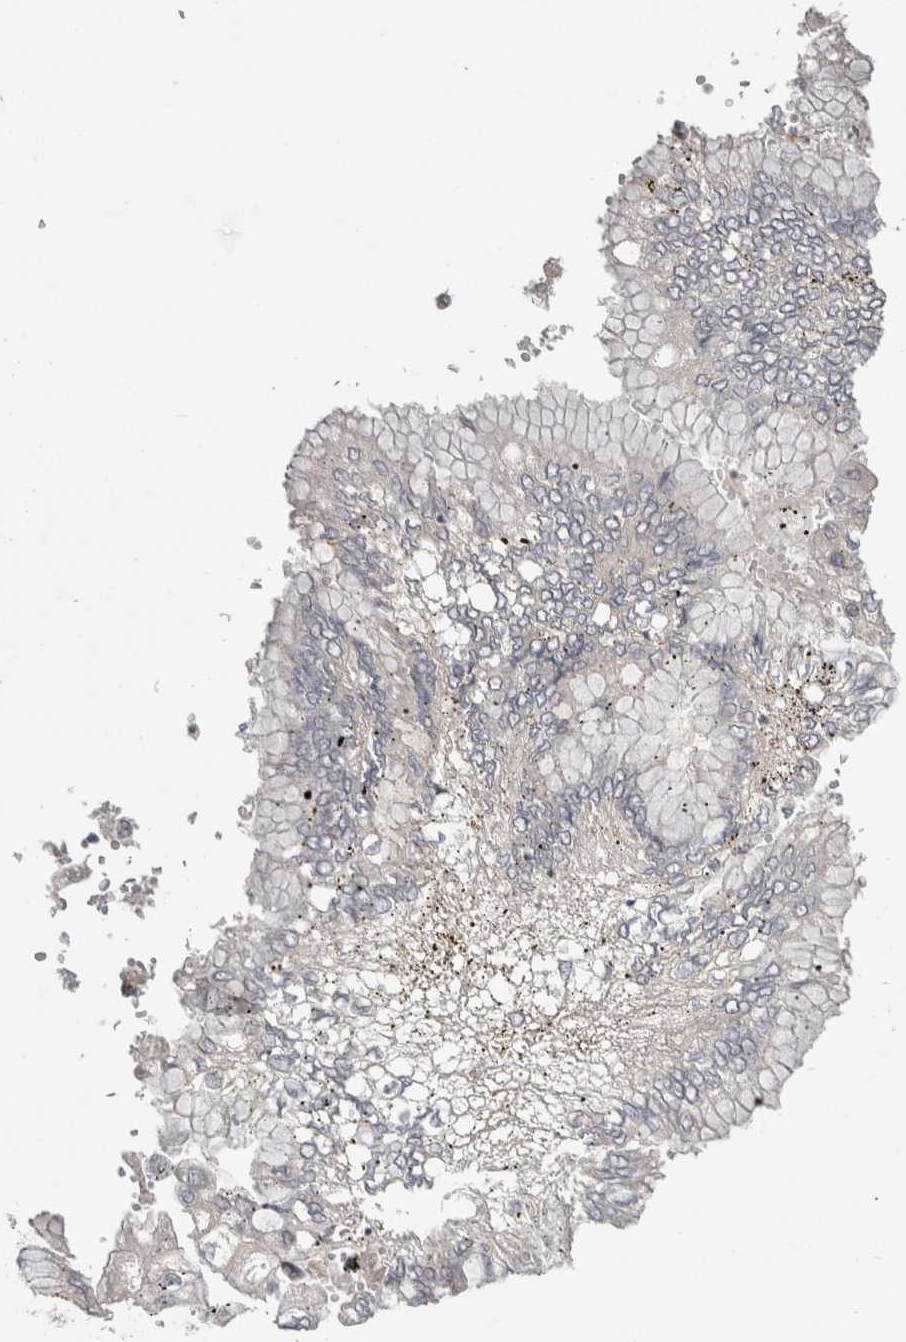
{"staining": {"intensity": "weak", "quantity": "<25%", "location": "cytoplasmic/membranous,nuclear"}, "tissue": "stomach cancer", "cell_type": "Tumor cells", "image_type": "cancer", "snomed": [{"axis": "morphology", "description": "Adenocarcinoma, NOS"}, {"axis": "topography", "description": "Stomach"}], "caption": "The immunohistochemistry histopathology image has no significant expression in tumor cells of adenocarcinoma (stomach) tissue. The staining was performed using DAB to visualize the protein expression in brown, while the nuclei were stained in blue with hematoxylin (Magnification: 20x).", "gene": "ASPN", "patient": {"sex": "male", "age": 76}}